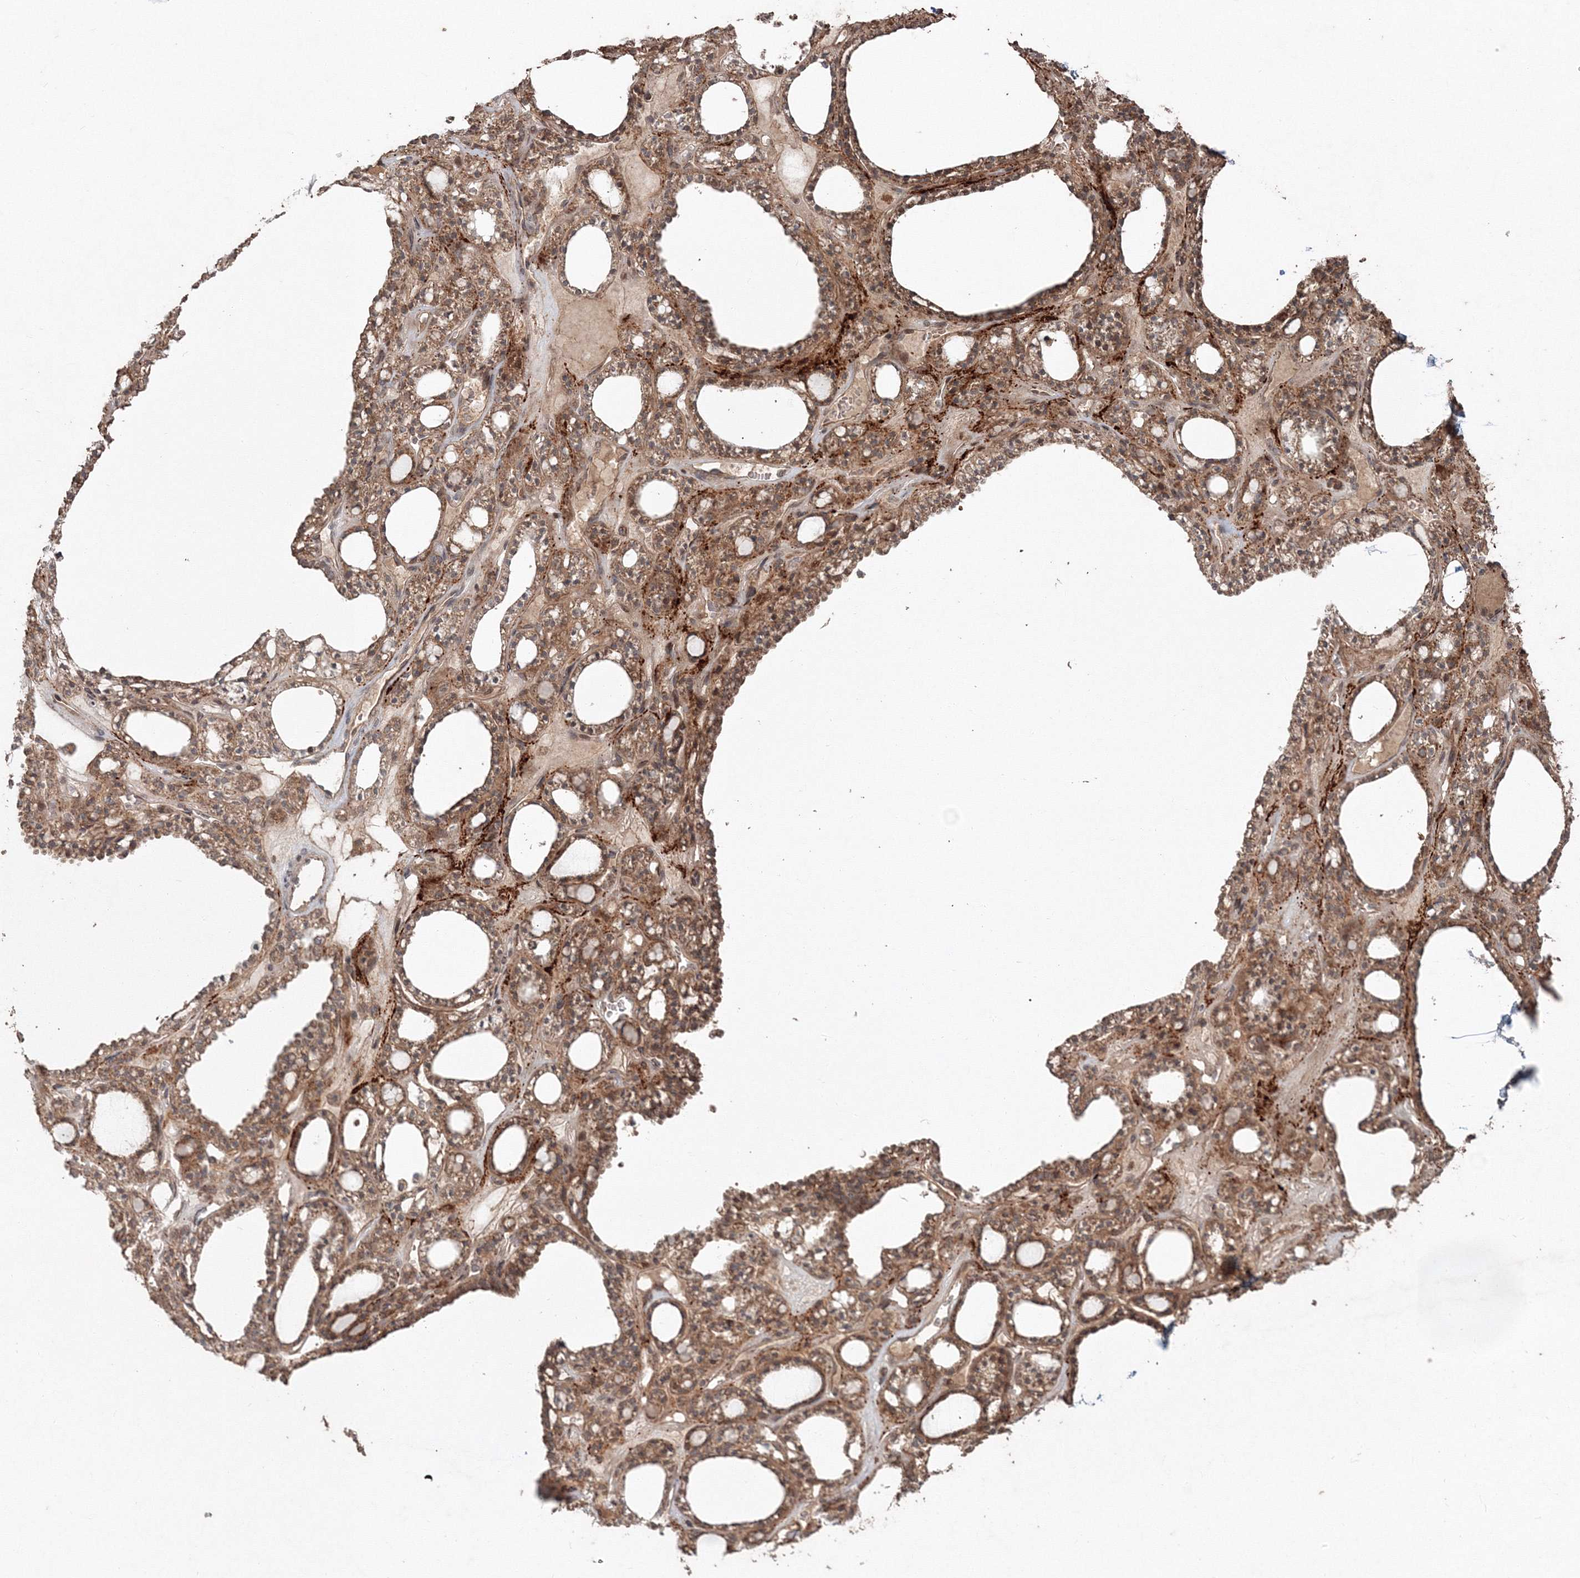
{"staining": {"intensity": "moderate", "quantity": ">75%", "location": "cytoplasmic/membranous"}, "tissue": "thyroid gland", "cell_type": "Glandular cells", "image_type": "normal", "snomed": [{"axis": "morphology", "description": "Normal tissue, NOS"}, {"axis": "topography", "description": "Thyroid gland"}], "caption": "Immunohistochemistry (IHC) (DAB (3,3'-diaminobenzidine)) staining of normal thyroid gland demonstrates moderate cytoplasmic/membranous protein expression in approximately >75% of glandular cells. The staining was performed using DAB to visualize the protein expression in brown, while the nuclei were stained in blue with hematoxylin (Magnification: 20x).", "gene": "ANAPC16", "patient": {"sex": "female", "age": 28}}